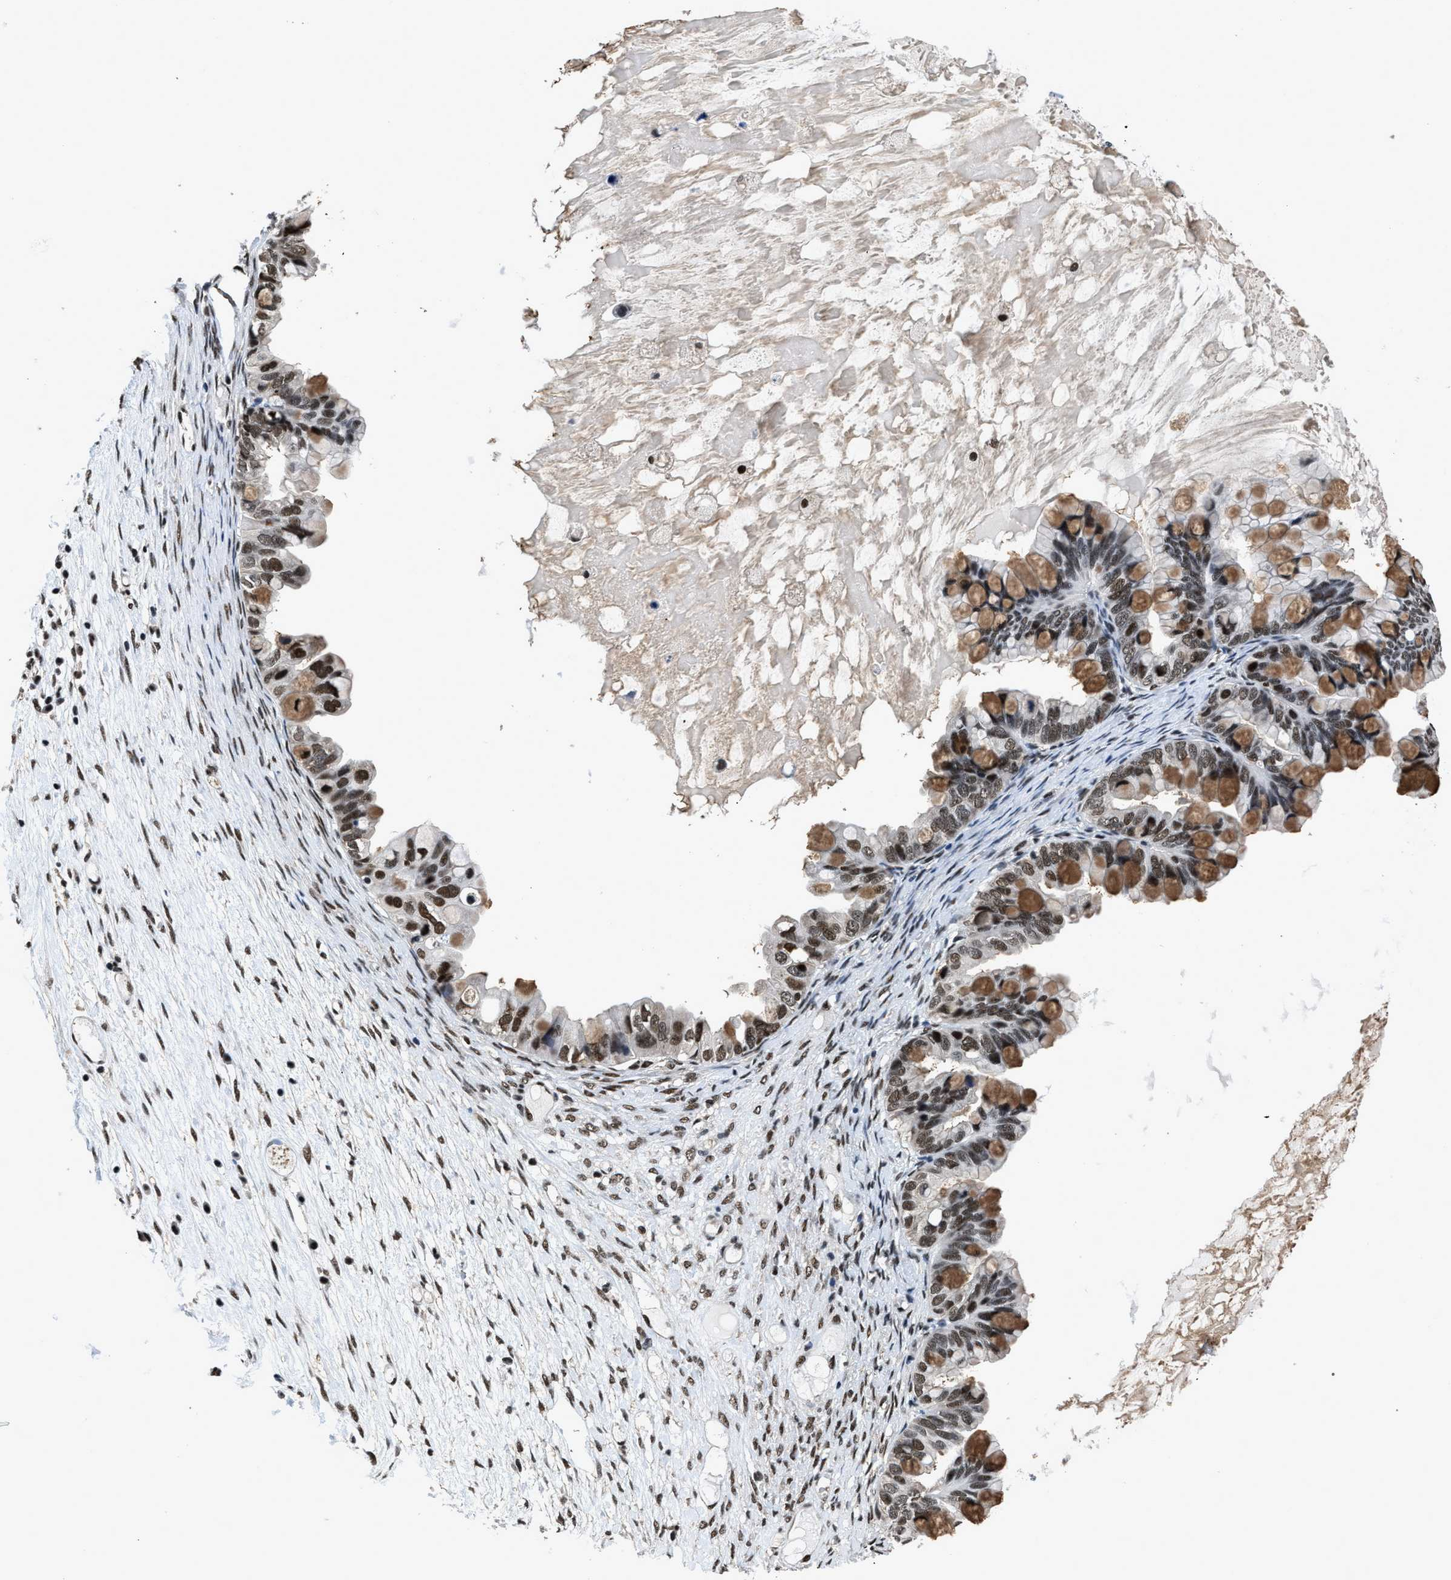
{"staining": {"intensity": "strong", "quantity": ">75%", "location": "cytoplasmic/membranous,nuclear"}, "tissue": "ovarian cancer", "cell_type": "Tumor cells", "image_type": "cancer", "snomed": [{"axis": "morphology", "description": "Cystadenocarcinoma, mucinous, NOS"}, {"axis": "topography", "description": "Ovary"}], "caption": "There is high levels of strong cytoplasmic/membranous and nuclear staining in tumor cells of ovarian cancer (mucinous cystadenocarcinoma), as demonstrated by immunohistochemical staining (brown color).", "gene": "HNRNPH2", "patient": {"sex": "female", "age": 80}}